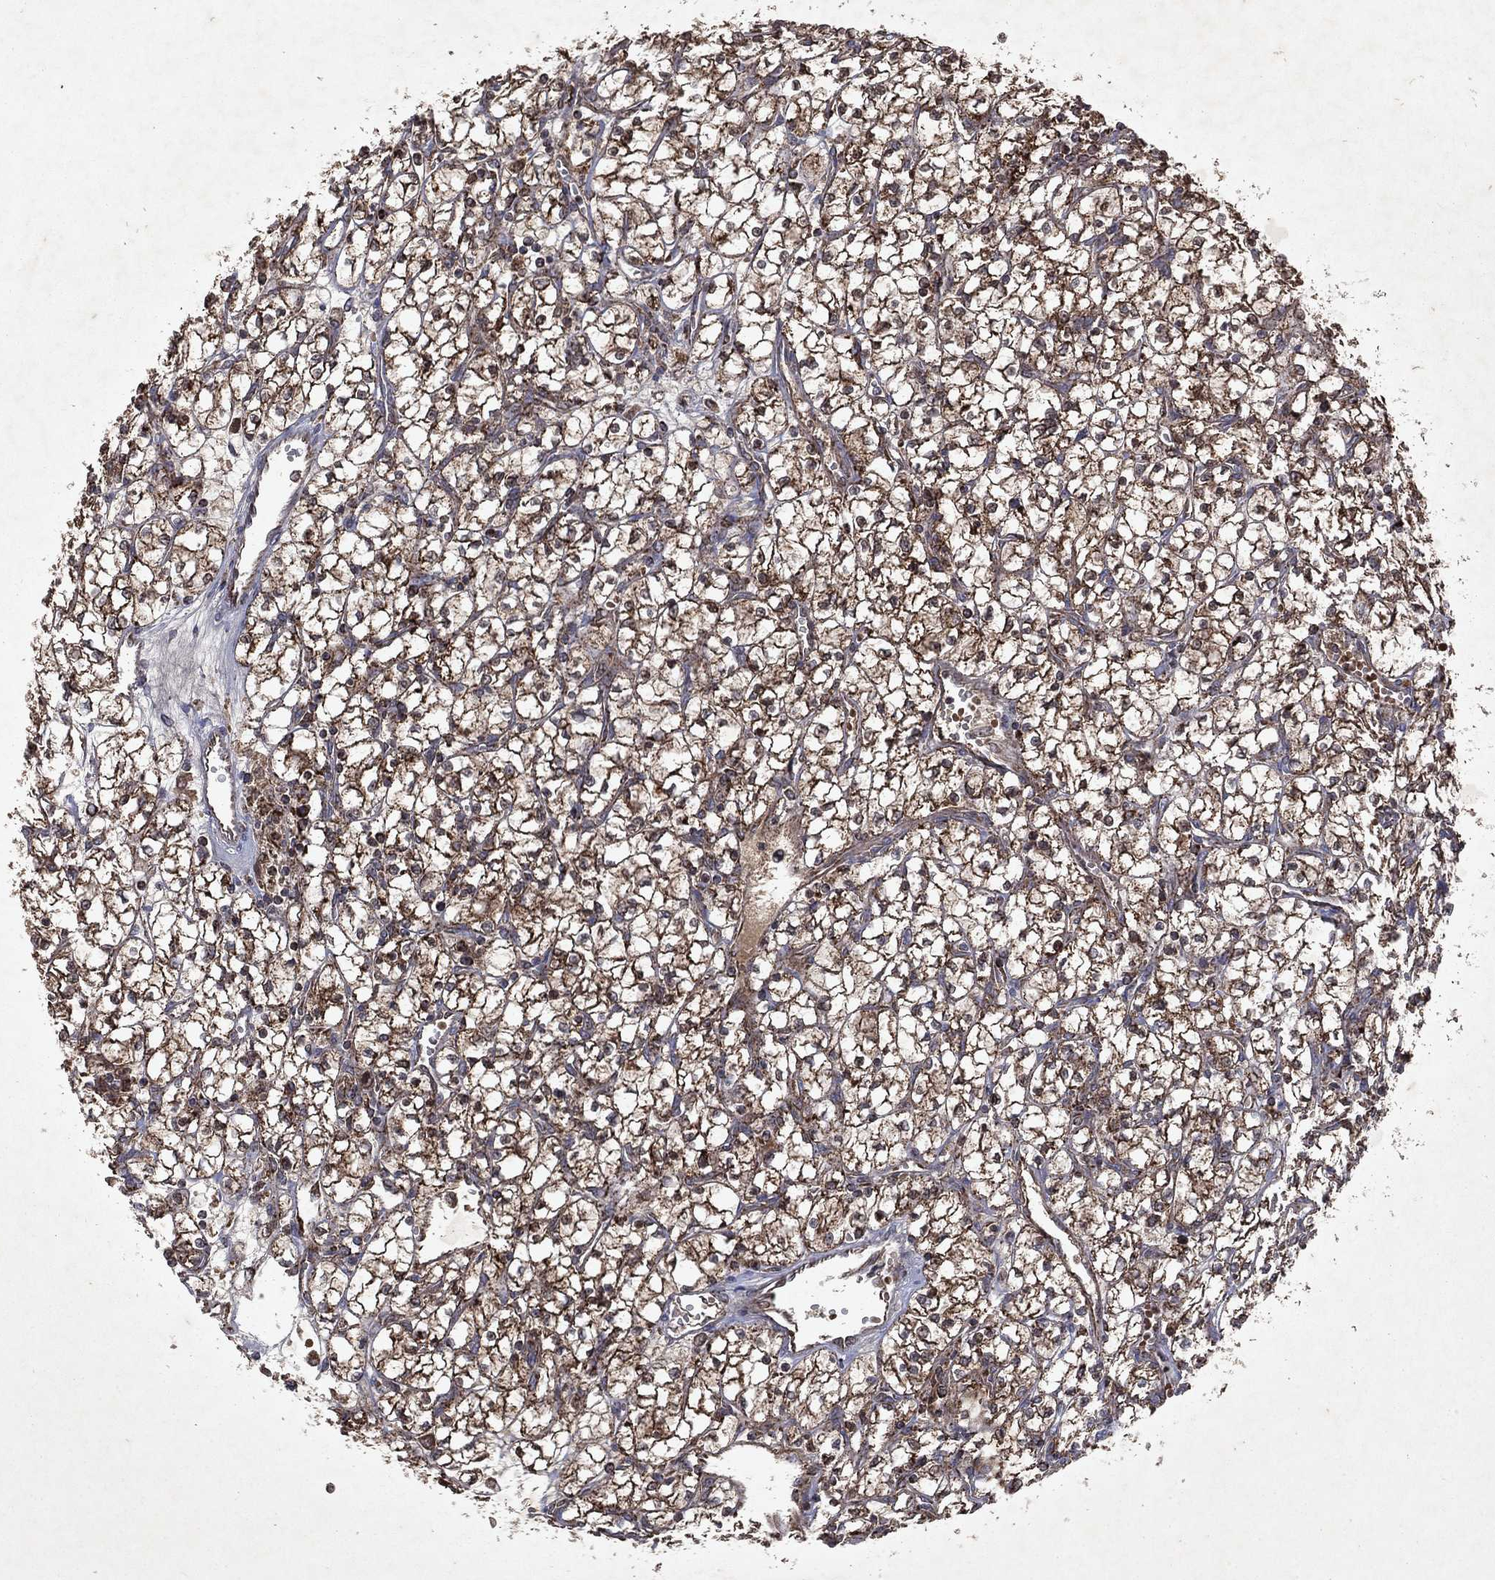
{"staining": {"intensity": "strong", "quantity": "25%-75%", "location": "cytoplasmic/membranous"}, "tissue": "renal cancer", "cell_type": "Tumor cells", "image_type": "cancer", "snomed": [{"axis": "morphology", "description": "Adenocarcinoma, NOS"}, {"axis": "topography", "description": "Kidney"}], "caption": "Protein staining of renal cancer tissue displays strong cytoplasmic/membranous staining in approximately 25%-75% of tumor cells.", "gene": "PYROXD2", "patient": {"sex": "female", "age": 64}}